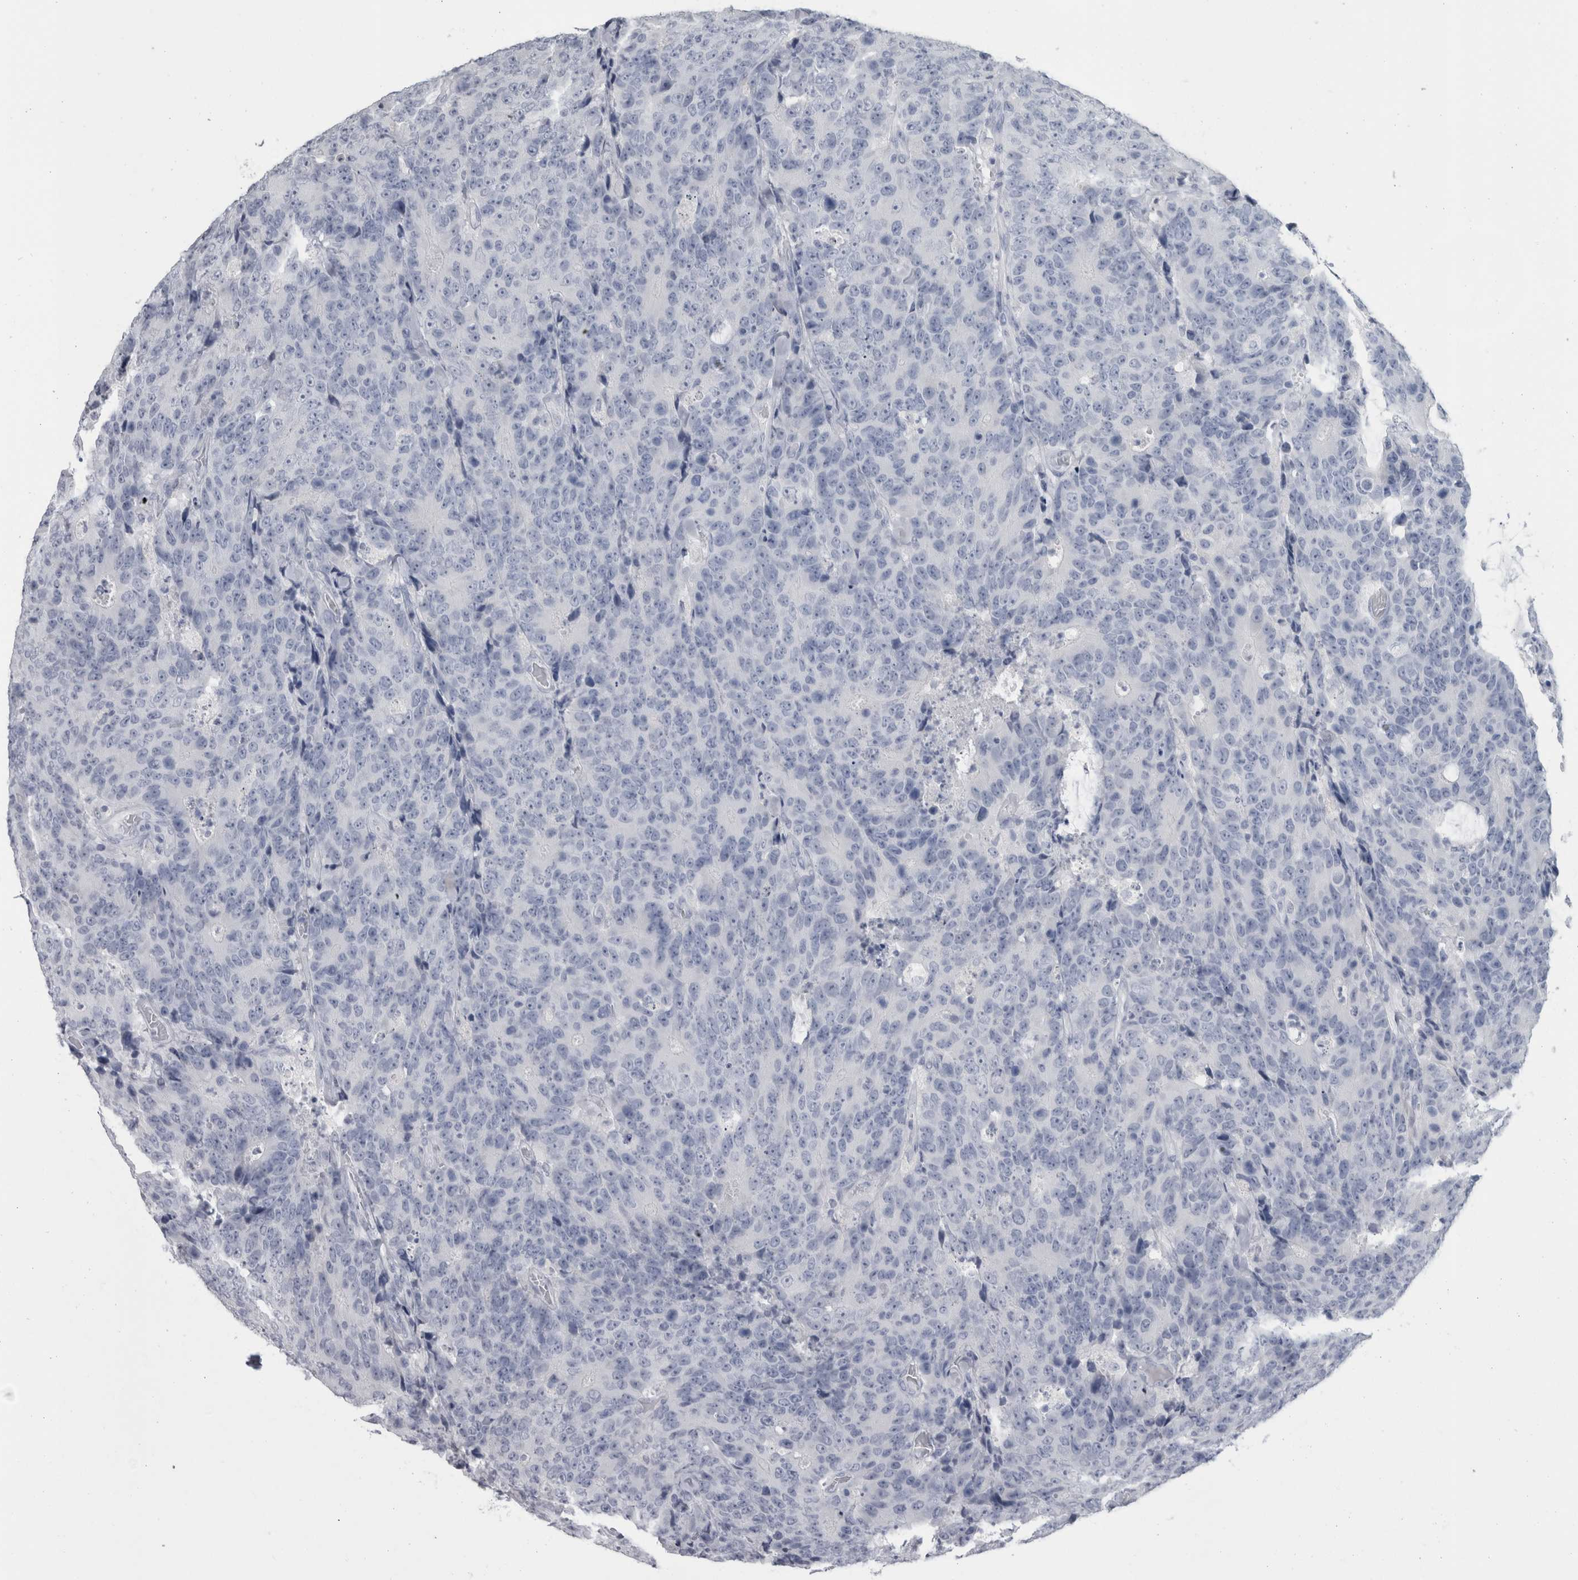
{"staining": {"intensity": "negative", "quantity": "none", "location": "none"}, "tissue": "colorectal cancer", "cell_type": "Tumor cells", "image_type": "cancer", "snomed": [{"axis": "morphology", "description": "Adenocarcinoma, NOS"}, {"axis": "topography", "description": "Colon"}], "caption": "A high-resolution image shows immunohistochemistry staining of colorectal cancer, which shows no significant expression in tumor cells.", "gene": "PTH", "patient": {"sex": "female", "age": 86}}